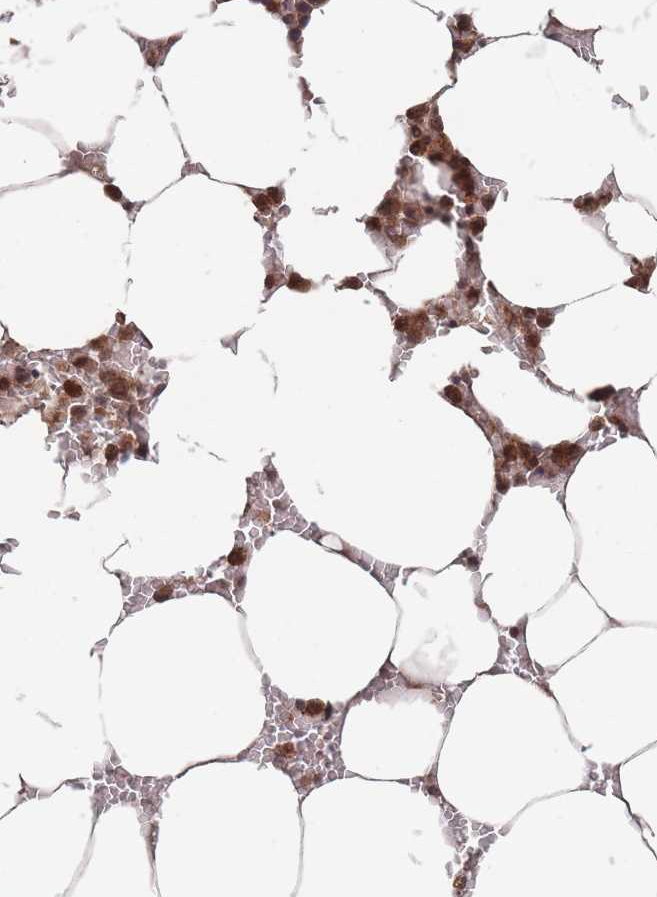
{"staining": {"intensity": "strong", "quantity": "25%-75%", "location": "cytoplasmic/membranous,nuclear"}, "tissue": "bone marrow", "cell_type": "Hematopoietic cells", "image_type": "normal", "snomed": [{"axis": "morphology", "description": "Normal tissue, NOS"}, {"axis": "topography", "description": "Bone marrow"}], "caption": "Immunohistochemistry (DAB (3,3'-diaminobenzidine)) staining of benign bone marrow exhibits strong cytoplasmic/membranous,nuclear protein positivity in about 25%-75% of hematopoietic cells.", "gene": "SF3B1", "patient": {"sex": "male", "age": 70}}